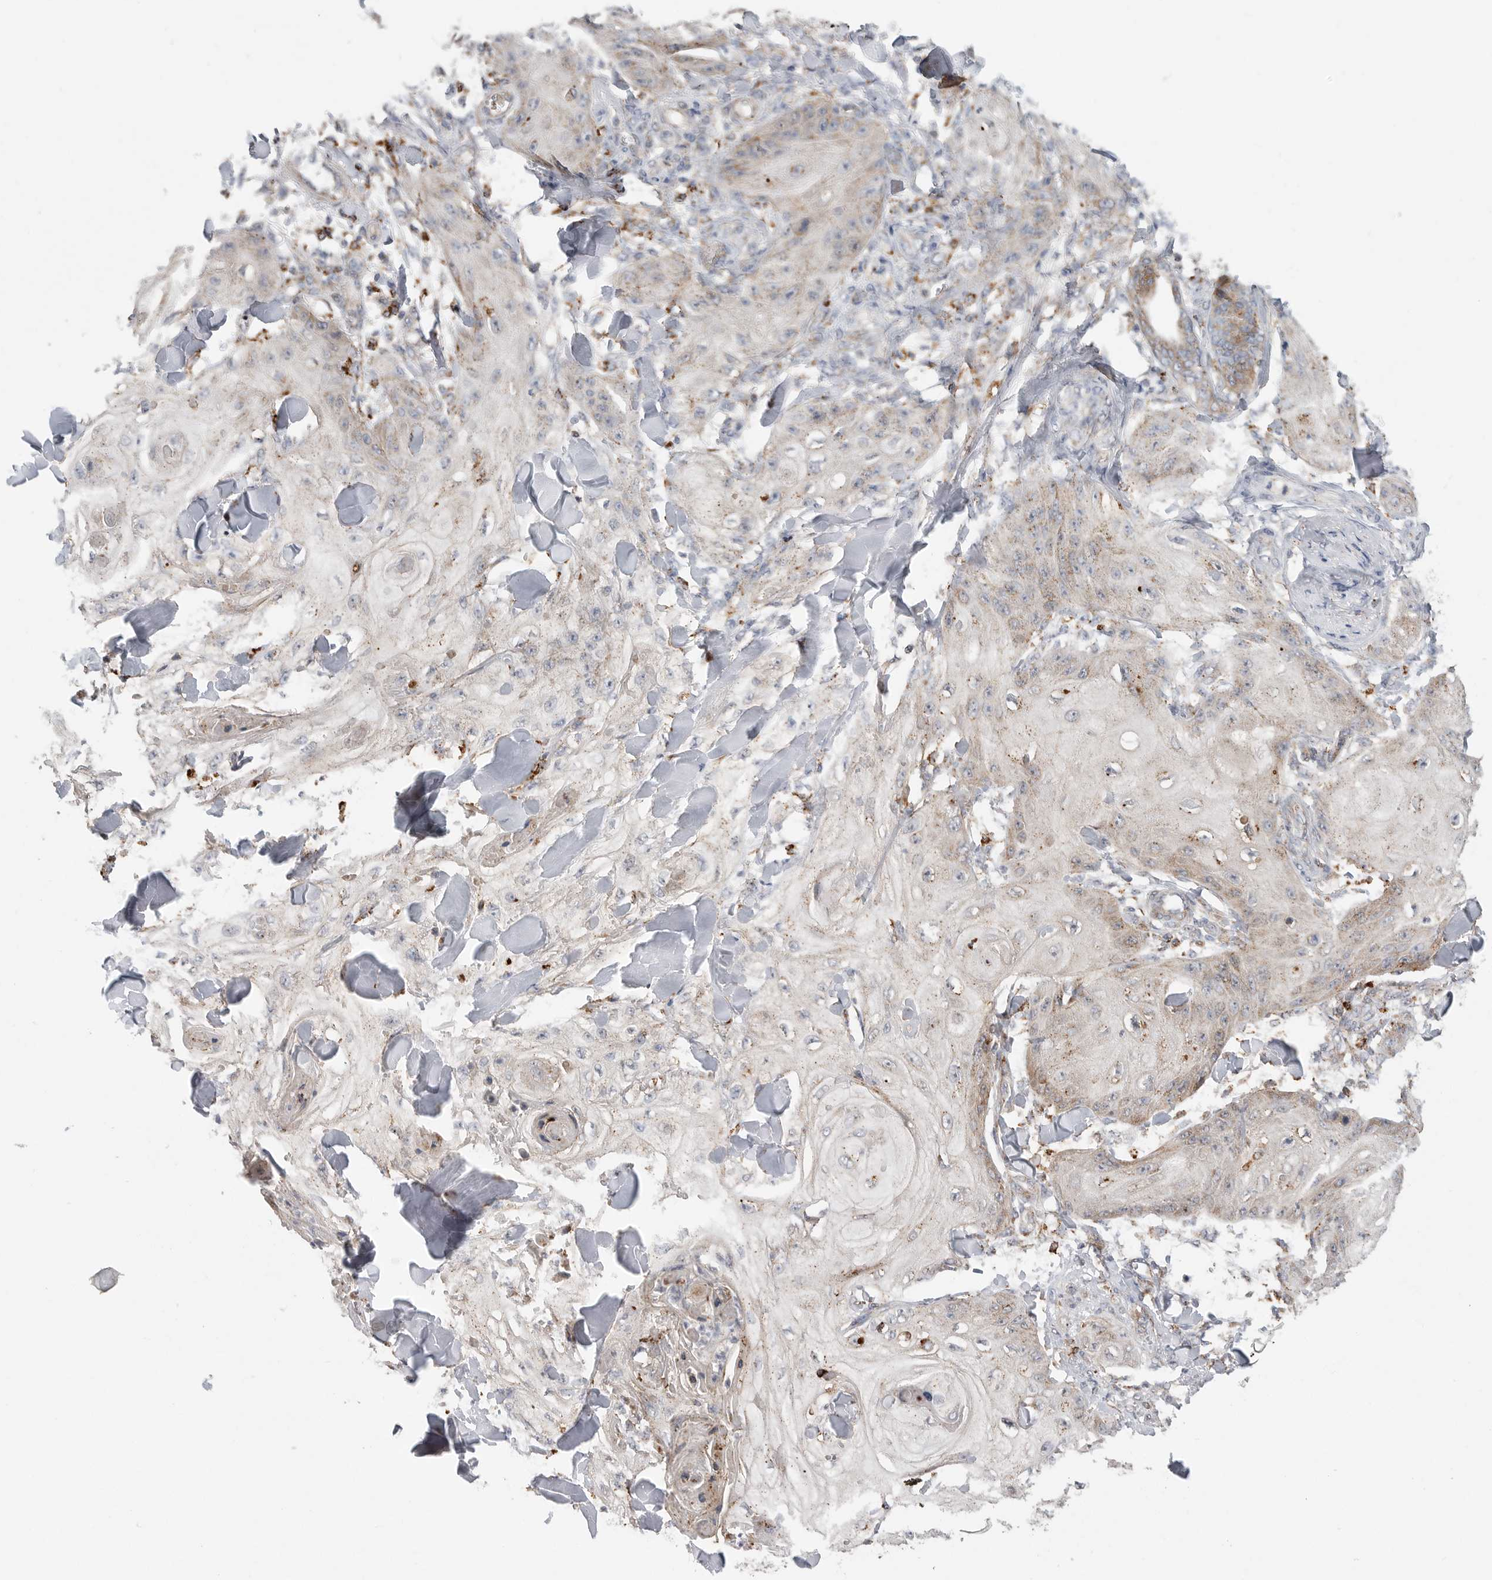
{"staining": {"intensity": "weak", "quantity": "25%-75%", "location": "cytoplasmic/membranous"}, "tissue": "skin cancer", "cell_type": "Tumor cells", "image_type": "cancer", "snomed": [{"axis": "morphology", "description": "Squamous cell carcinoma, NOS"}, {"axis": "topography", "description": "Skin"}], "caption": "Immunohistochemical staining of skin squamous cell carcinoma exhibits low levels of weak cytoplasmic/membranous protein staining in about 25%-75% of tumor cells.", "gene": "GALNS", "patient": {"sex": "male", "age": 74}}